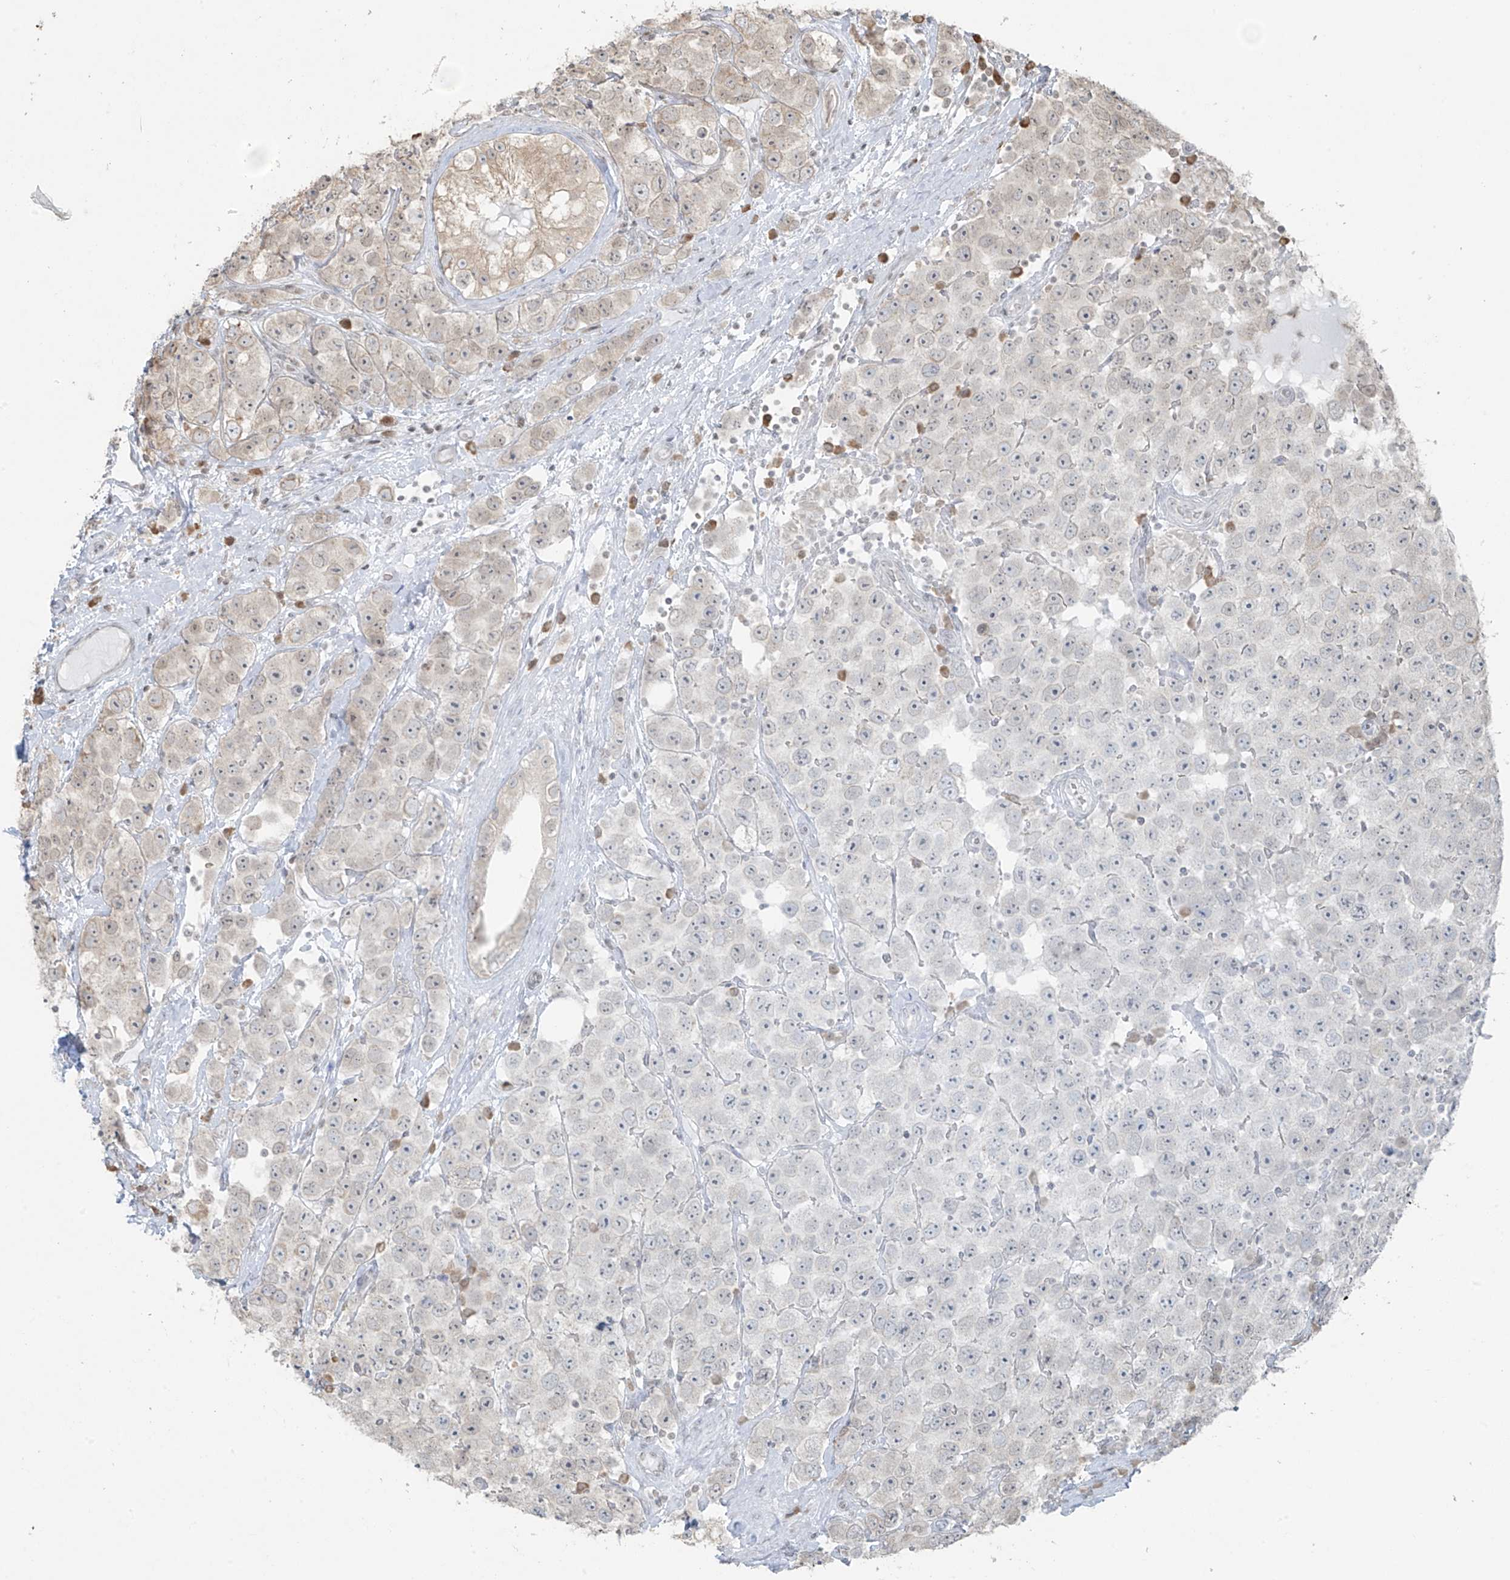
{"staining": {"intensity": "negative", "quantity": "none", "location": "none"}, "tissue": "testis cancer", "cell_type": "Tumor cells", "image_type": "cancer", "snomed": [{"axis": "morphology", "description": "Seminoma, NOS"}, {"axis": "topography", "description": "Testis"}], "caption": "Image shows no significant protein positivity in tumor cells of testis cancer. (Brightfield microscopy of DAB (3,3'-diaminobenzidine) immunohistochemistry (IHC) at high magnification).", "gene": "TTC22", "patient": {"sex": "male", "age": 28}}